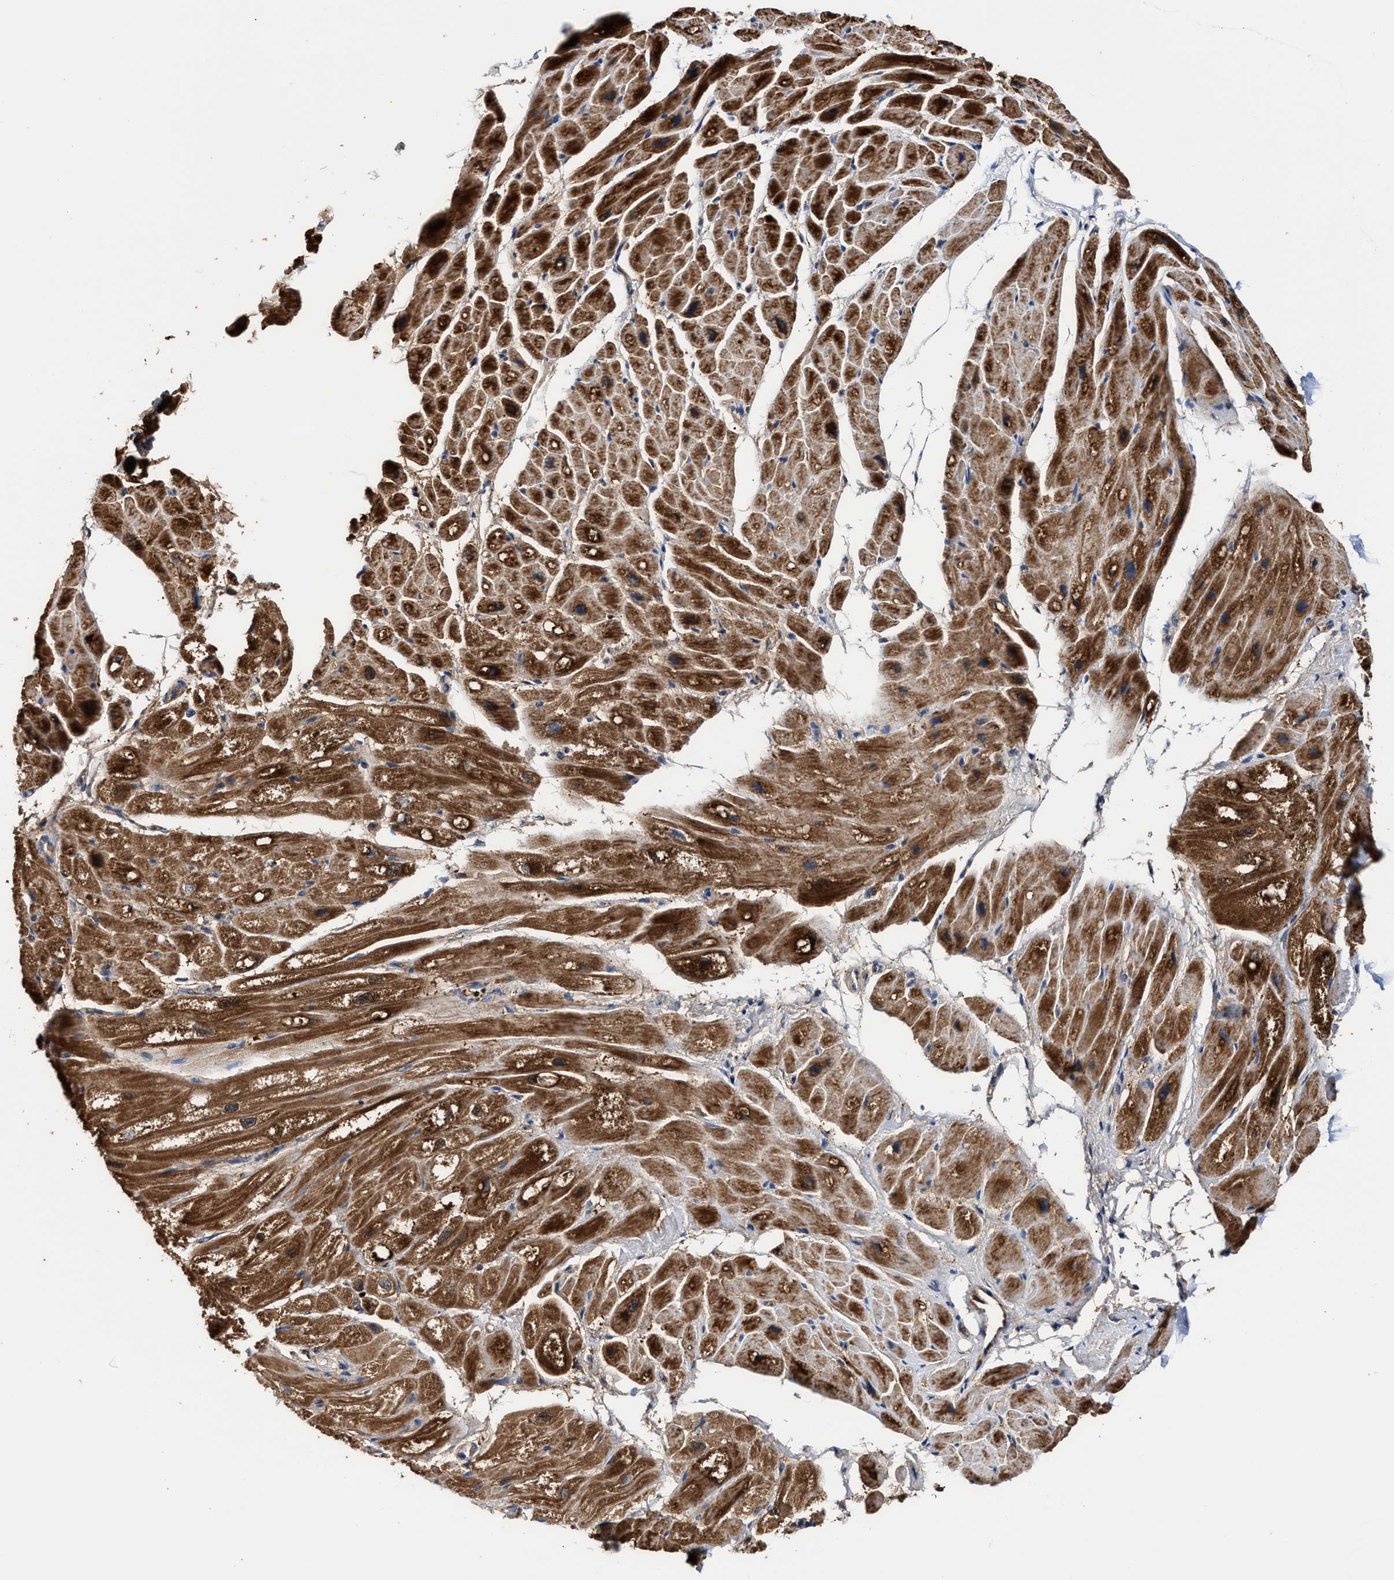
{"staining": {"intensity": "strong", "quantity": ">75%", "location": "cytoplasmic/membranous"}, "tissue": "heart muscle", "cell_type": "Cardiomyocytes", "image_type": "normal", "snomed": [{"axis": "morphology", "description": "Normal tissue, NOS"}, {"axis": "topography", "description": "Heart"}], "caption": "A high-resolution histopathology image shows immunohistochemistry (IHC) staining of normal heart muscle, which shows strong cytoplasmic/membranous positivity in about >75% of cardiomyocytes. Immunohistochemistry (ihc) stains the protein in brown and the nuclei are stained blue.", "gene": "MECR", "patient": {"sex": "male", "age": 49}}